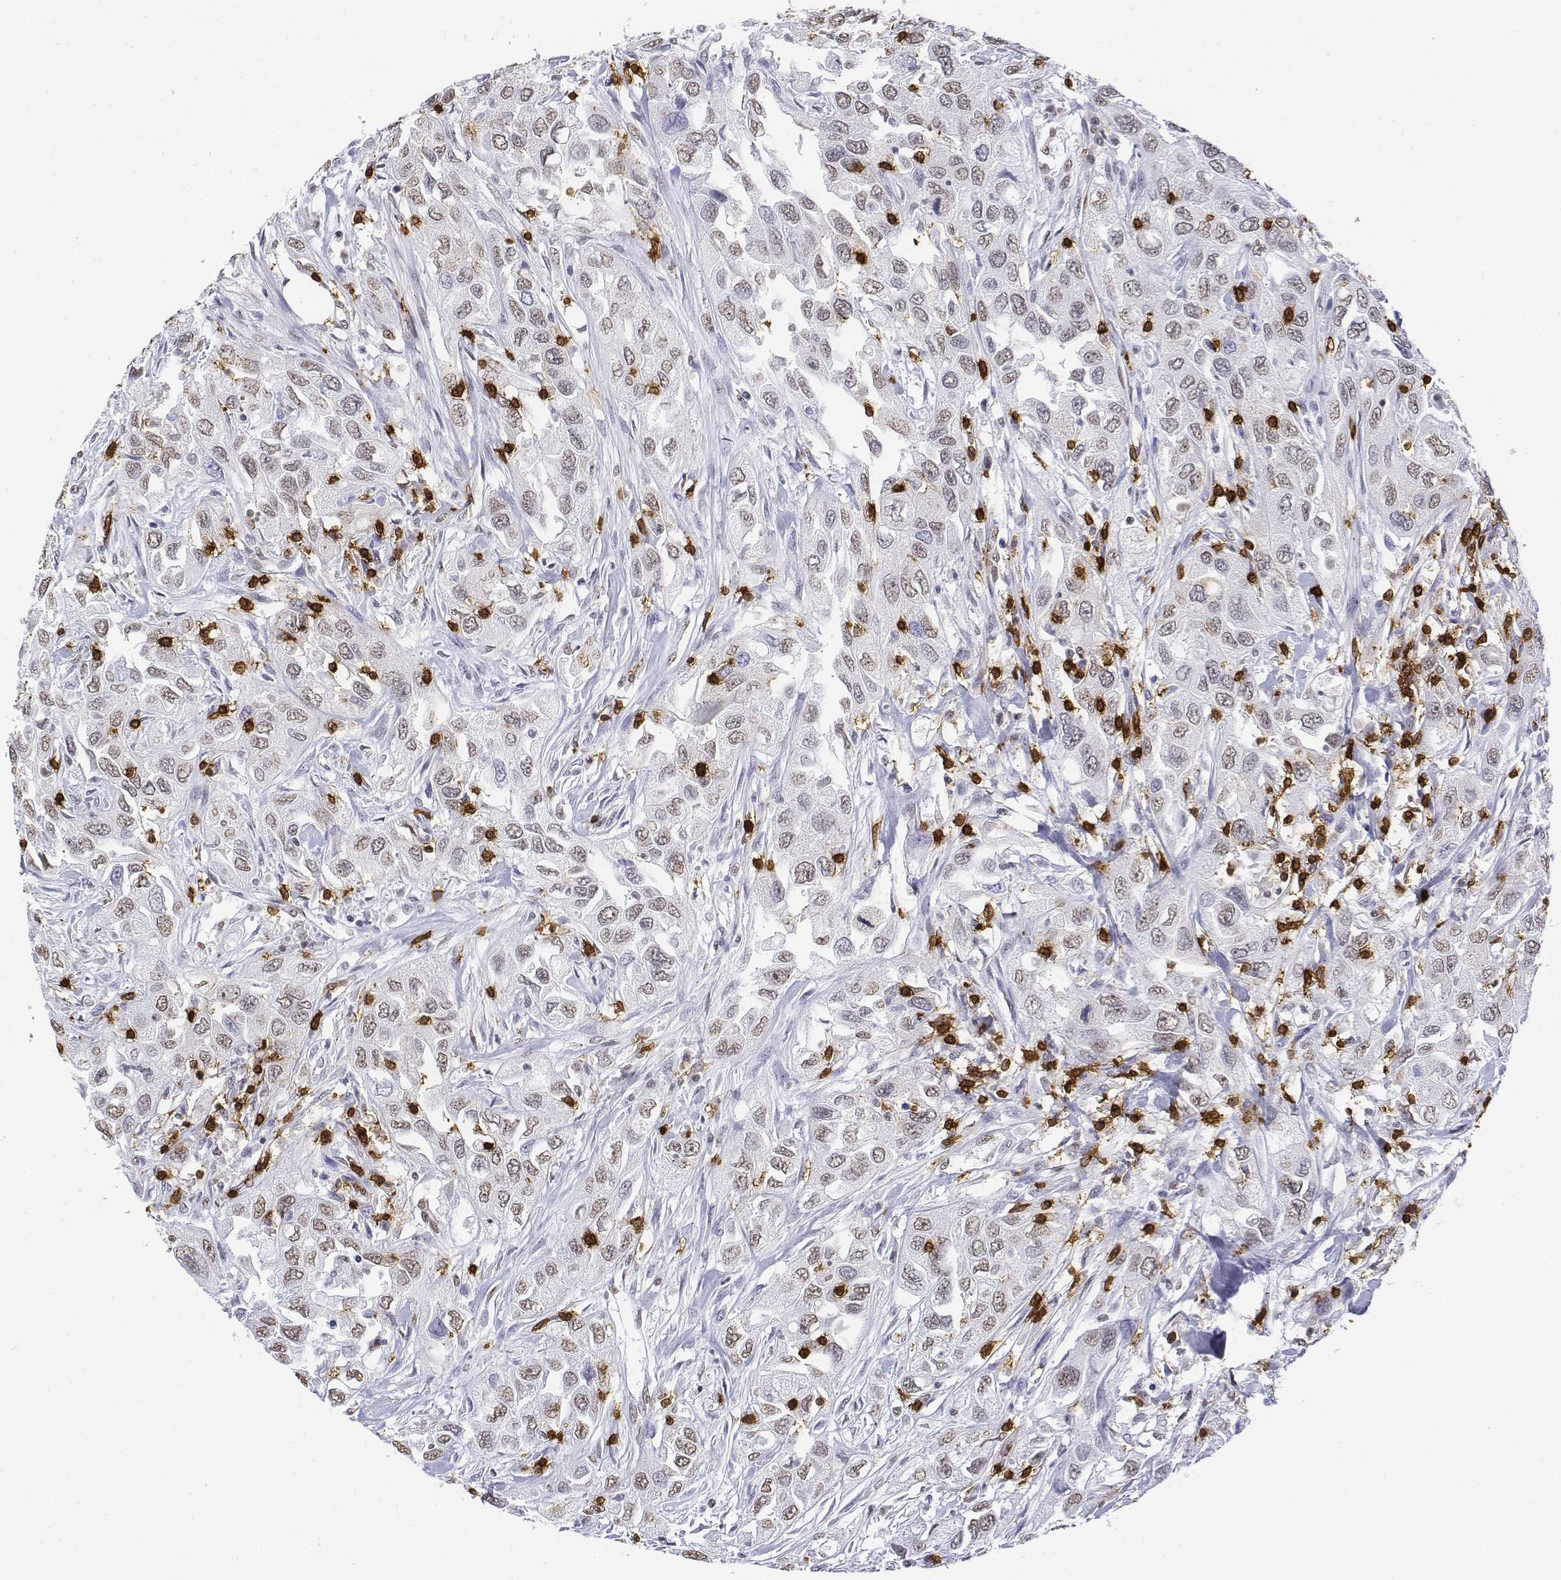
{"staining": {"intensity": "negative", "quantity": "none", "location": "none"}, "tissue": "urothelial cancer", "cell_type": "Tumor cells", "image_type": "cancer", "snomed": [{"axis": "morphology", "description": "Urothelial carcinoma, High grade"}, {"axis": "topography", "description": "Urinary bladder"}], "caption": "Urothelial carcinoma (high-grade) stained for a protein using immunohistochemistry (IHC) demonstrates no expression tumor cells.", "gene": "CD3E", "patient": {"sex": "male", "age": 76}}